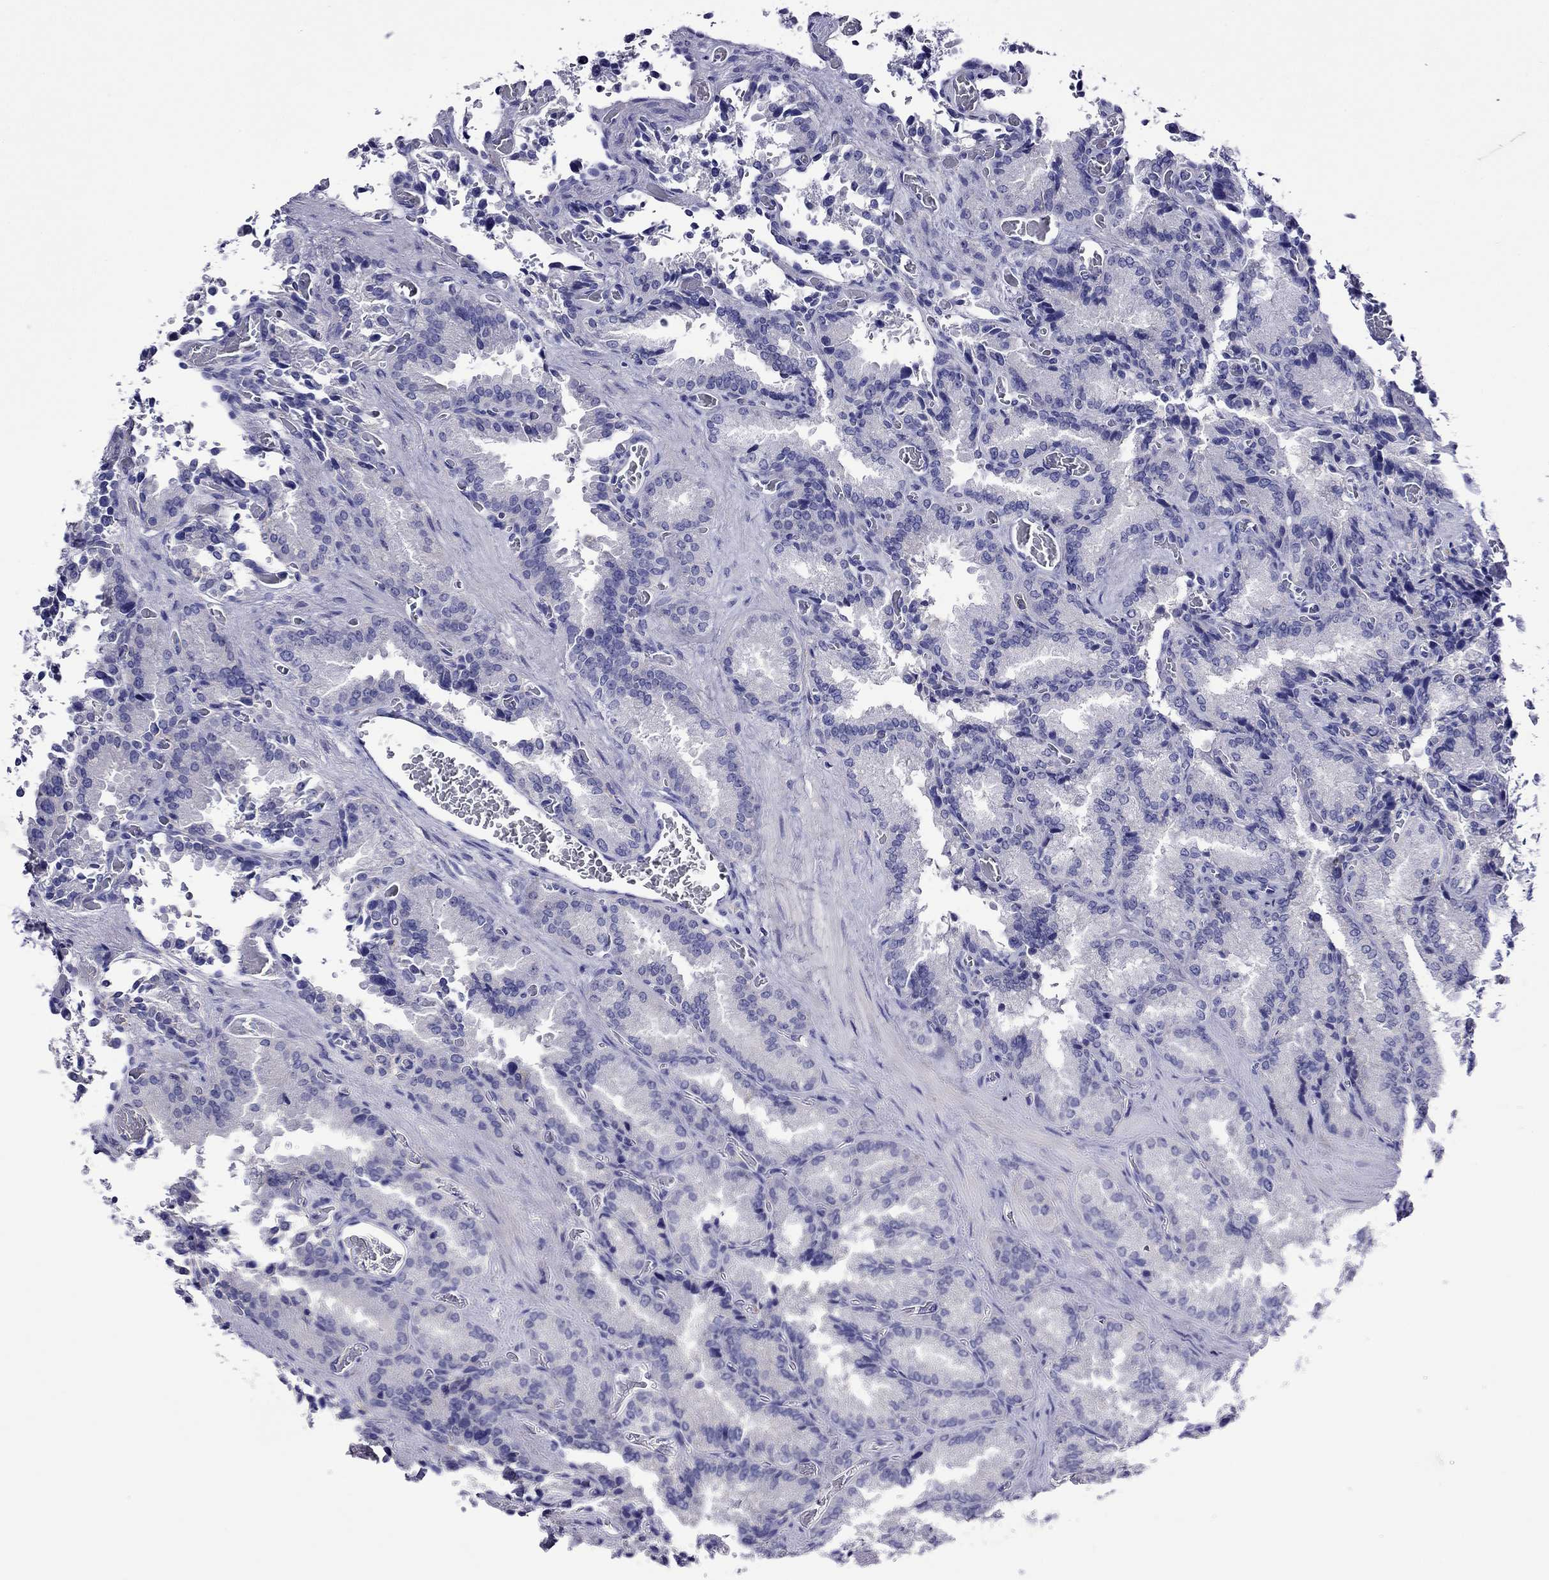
{"staining": {"intensity": "negative", "quantity": "none", "location": "none"}, "tissue": "seminal vesicle", "cell_type": "Glandular cells", "image_type": "normal", "snomed": [{"axis": "morphology", "description": "Normal tissue, NOS"}, {"axis": "topography", "description": "Seminal veicle"}], "caption": "The micrograph displays no staining of glandular cells in normal seminal vesicle.", "gene": "SCG2", "patient": {"sex": "male", "age": 37}}